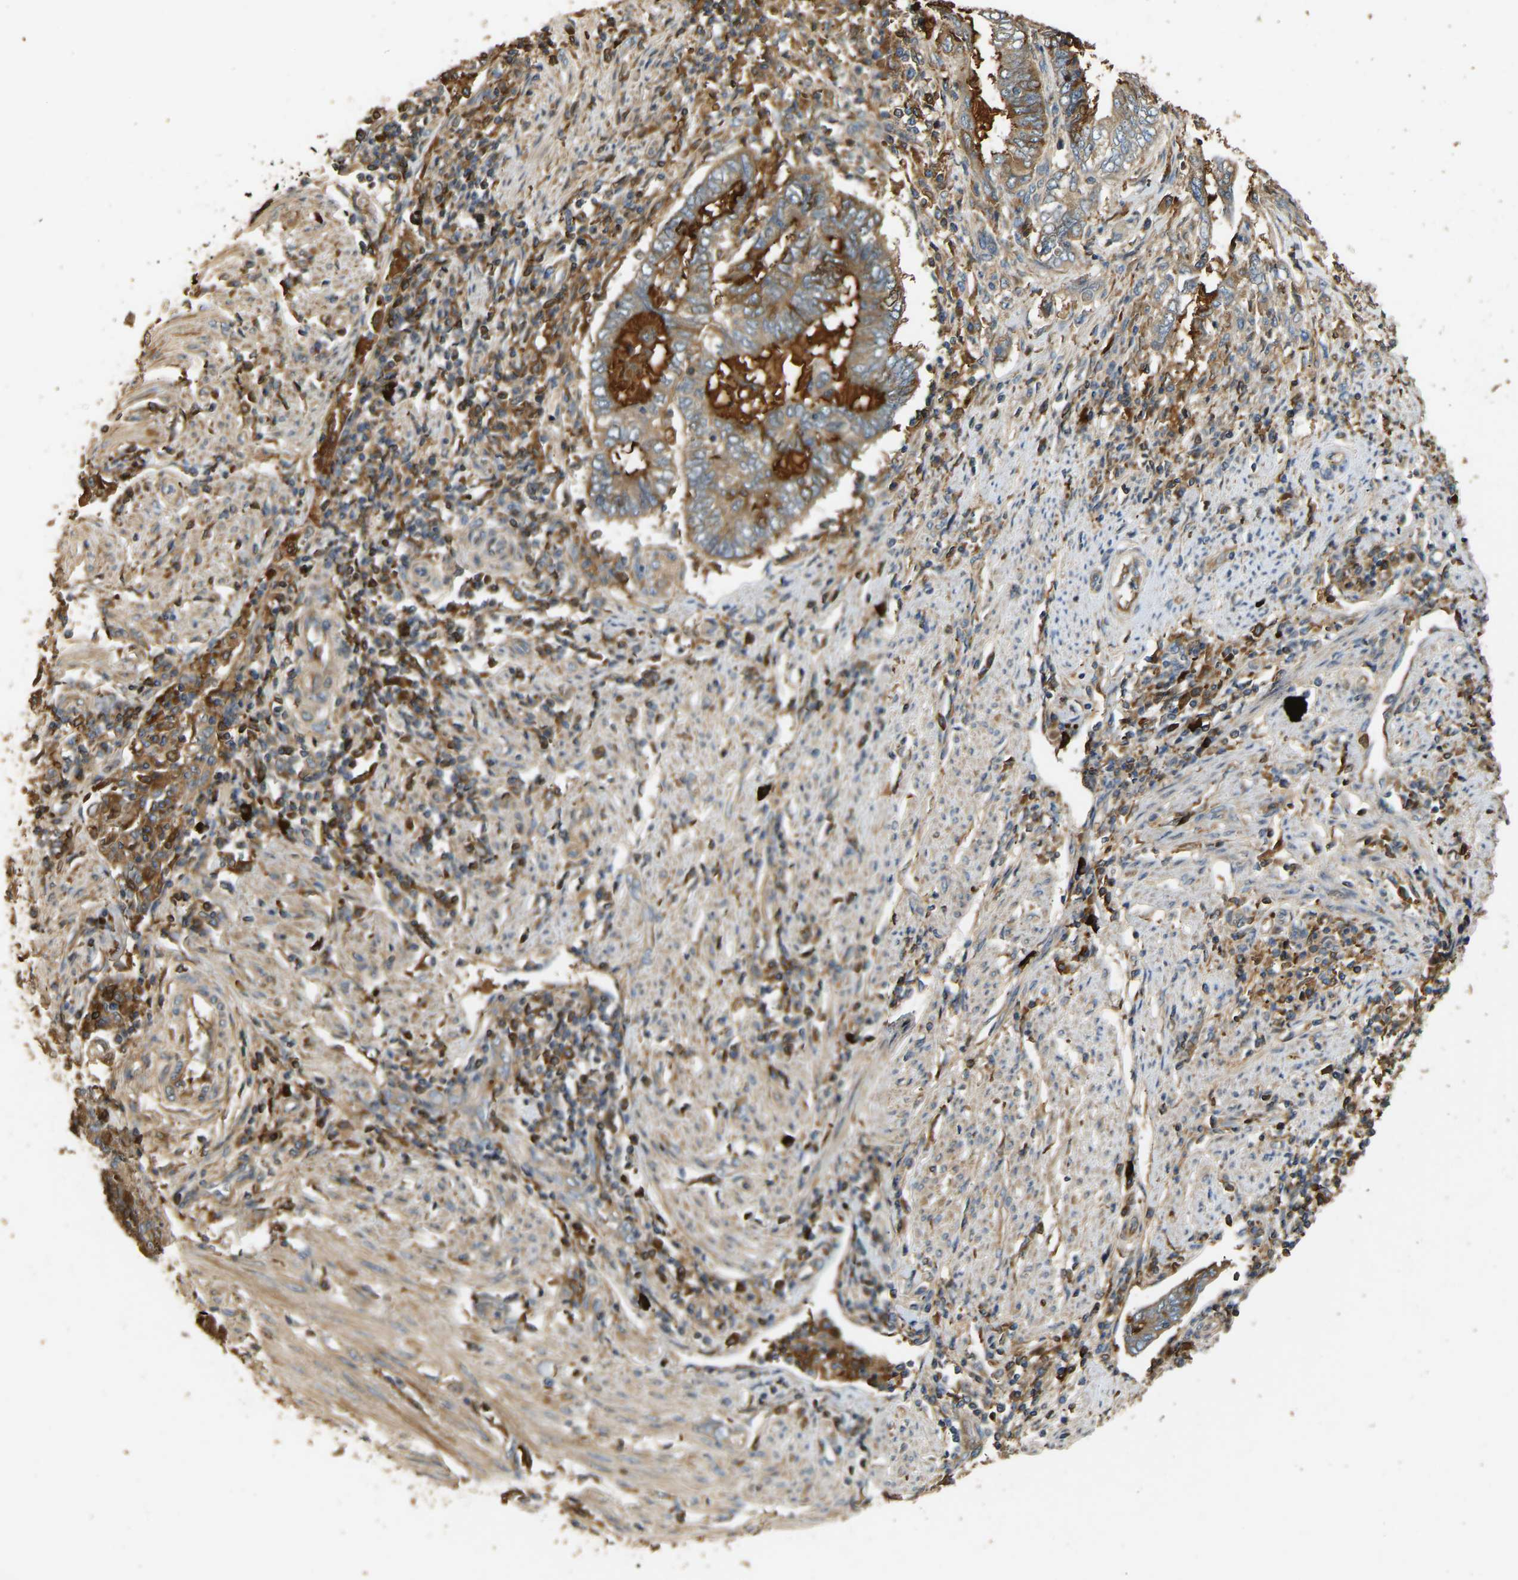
{"staining": {"intensity": "weak", "quantity": ">75%", "location": "cytoplasmic/membranous"}, "tissue": "endometrial cancer", "cell_type": "Tumor cells", "image_type": "cancer", "snomed": [{"axis": "morphology", "description": "Adenocarcinoma, NOS"}, {"axis": "topography", "description": "Uterus"}, {"axis": "topography", "description": "Endometrium"}], "caption": "A brown stain labels weak cytoplasmic/membranous expression of a protein in endometrial cancer tumor cells. The staining was performed using DAB (3,3'-diaminobenzidine) to visualize the protein expression in brown, while the nuclei were stained in blue with hematoxylin (Magnification: 20x).", "gene": "TMEM268", "patient": {"sex": "female", "age": 70}}